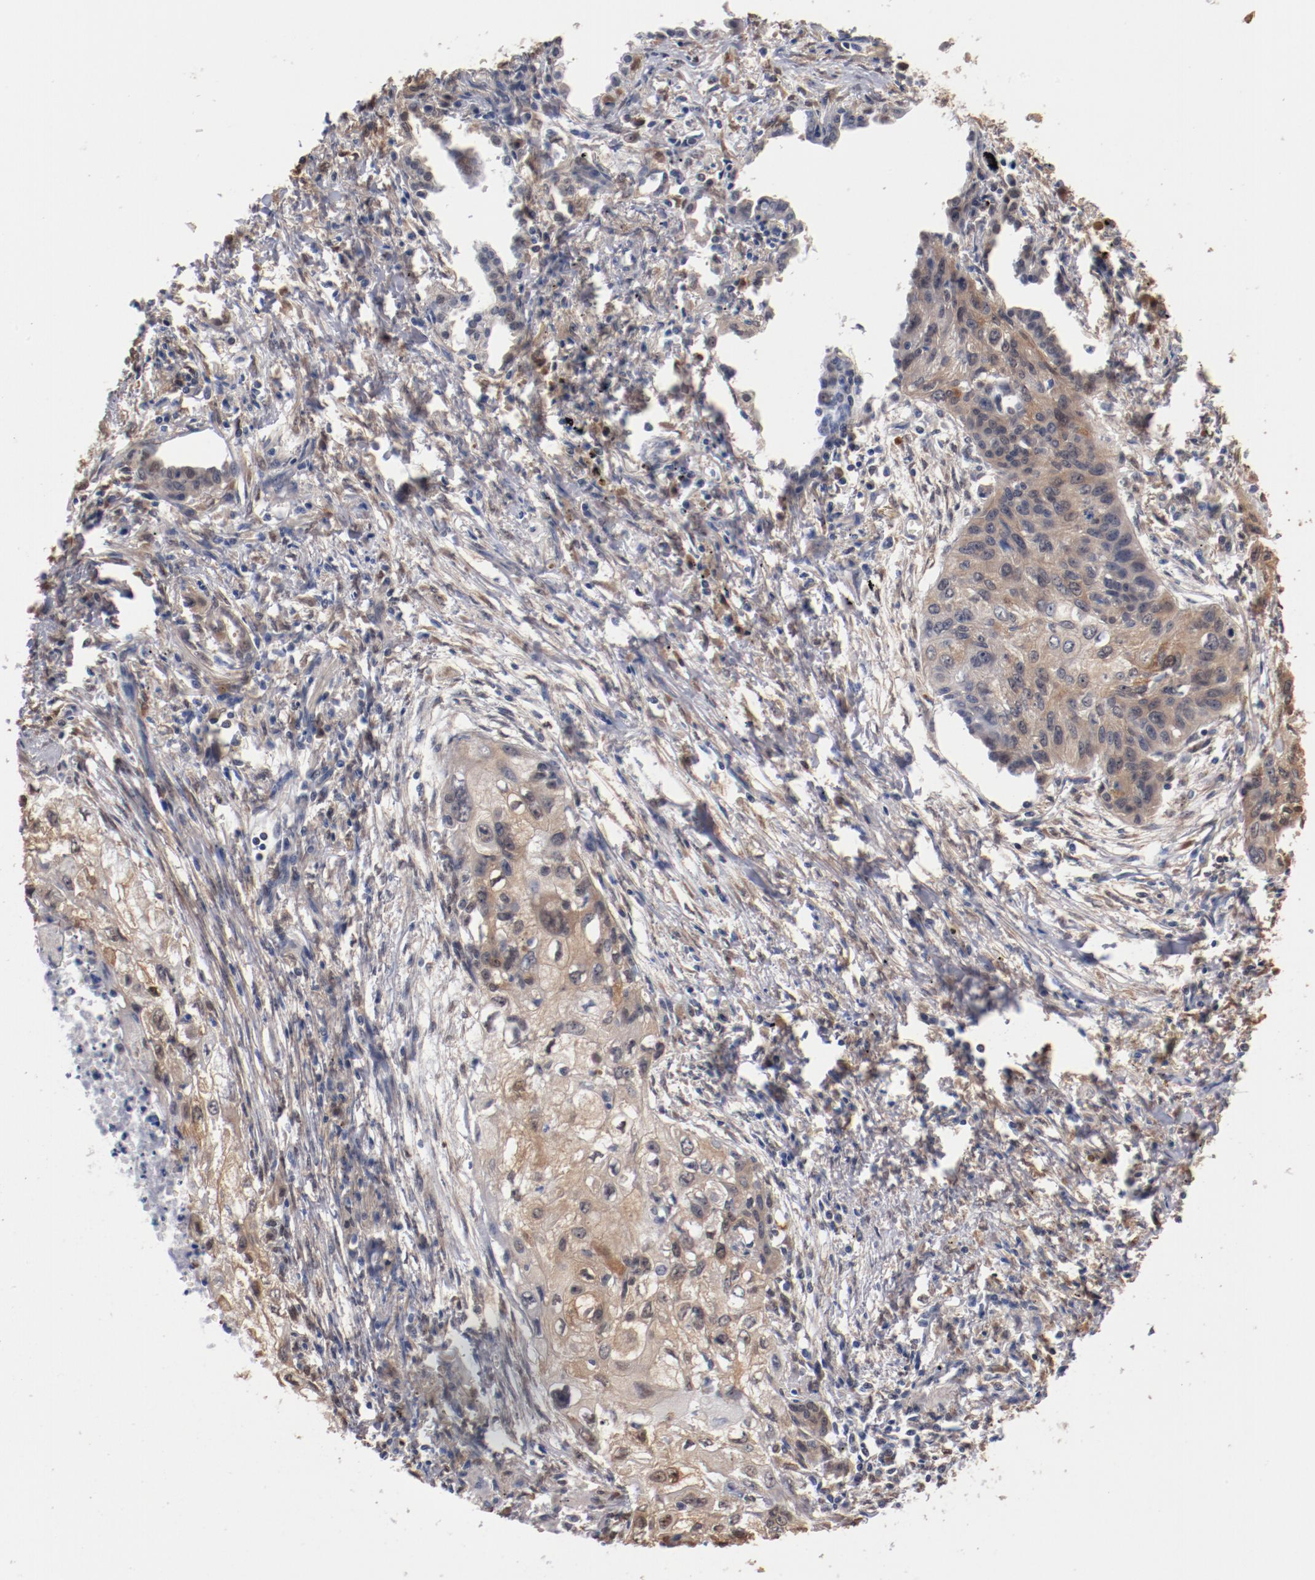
{"staining": {"intensity": "moderate", "quantity": "25%-75%", "location": "cytoplasmic/membranous"}, "tissue": "lung cancer", "cell_type": "Tumor cells", "image_type": "cancer", "snomed": [{"axis": "morphology", "description": "Squamous cell carcinoma, NOS"}, {"axis": "topography", "description": "Lung"}], "caption": "Lung cancer was stained to show a protein in brown. There is medium levels of moderate cytoplasmic/membranous staining in approximately 25%-75% of tumor cells.", "gene": "MIF", "patient": {"sex": "male", "age": 71}}